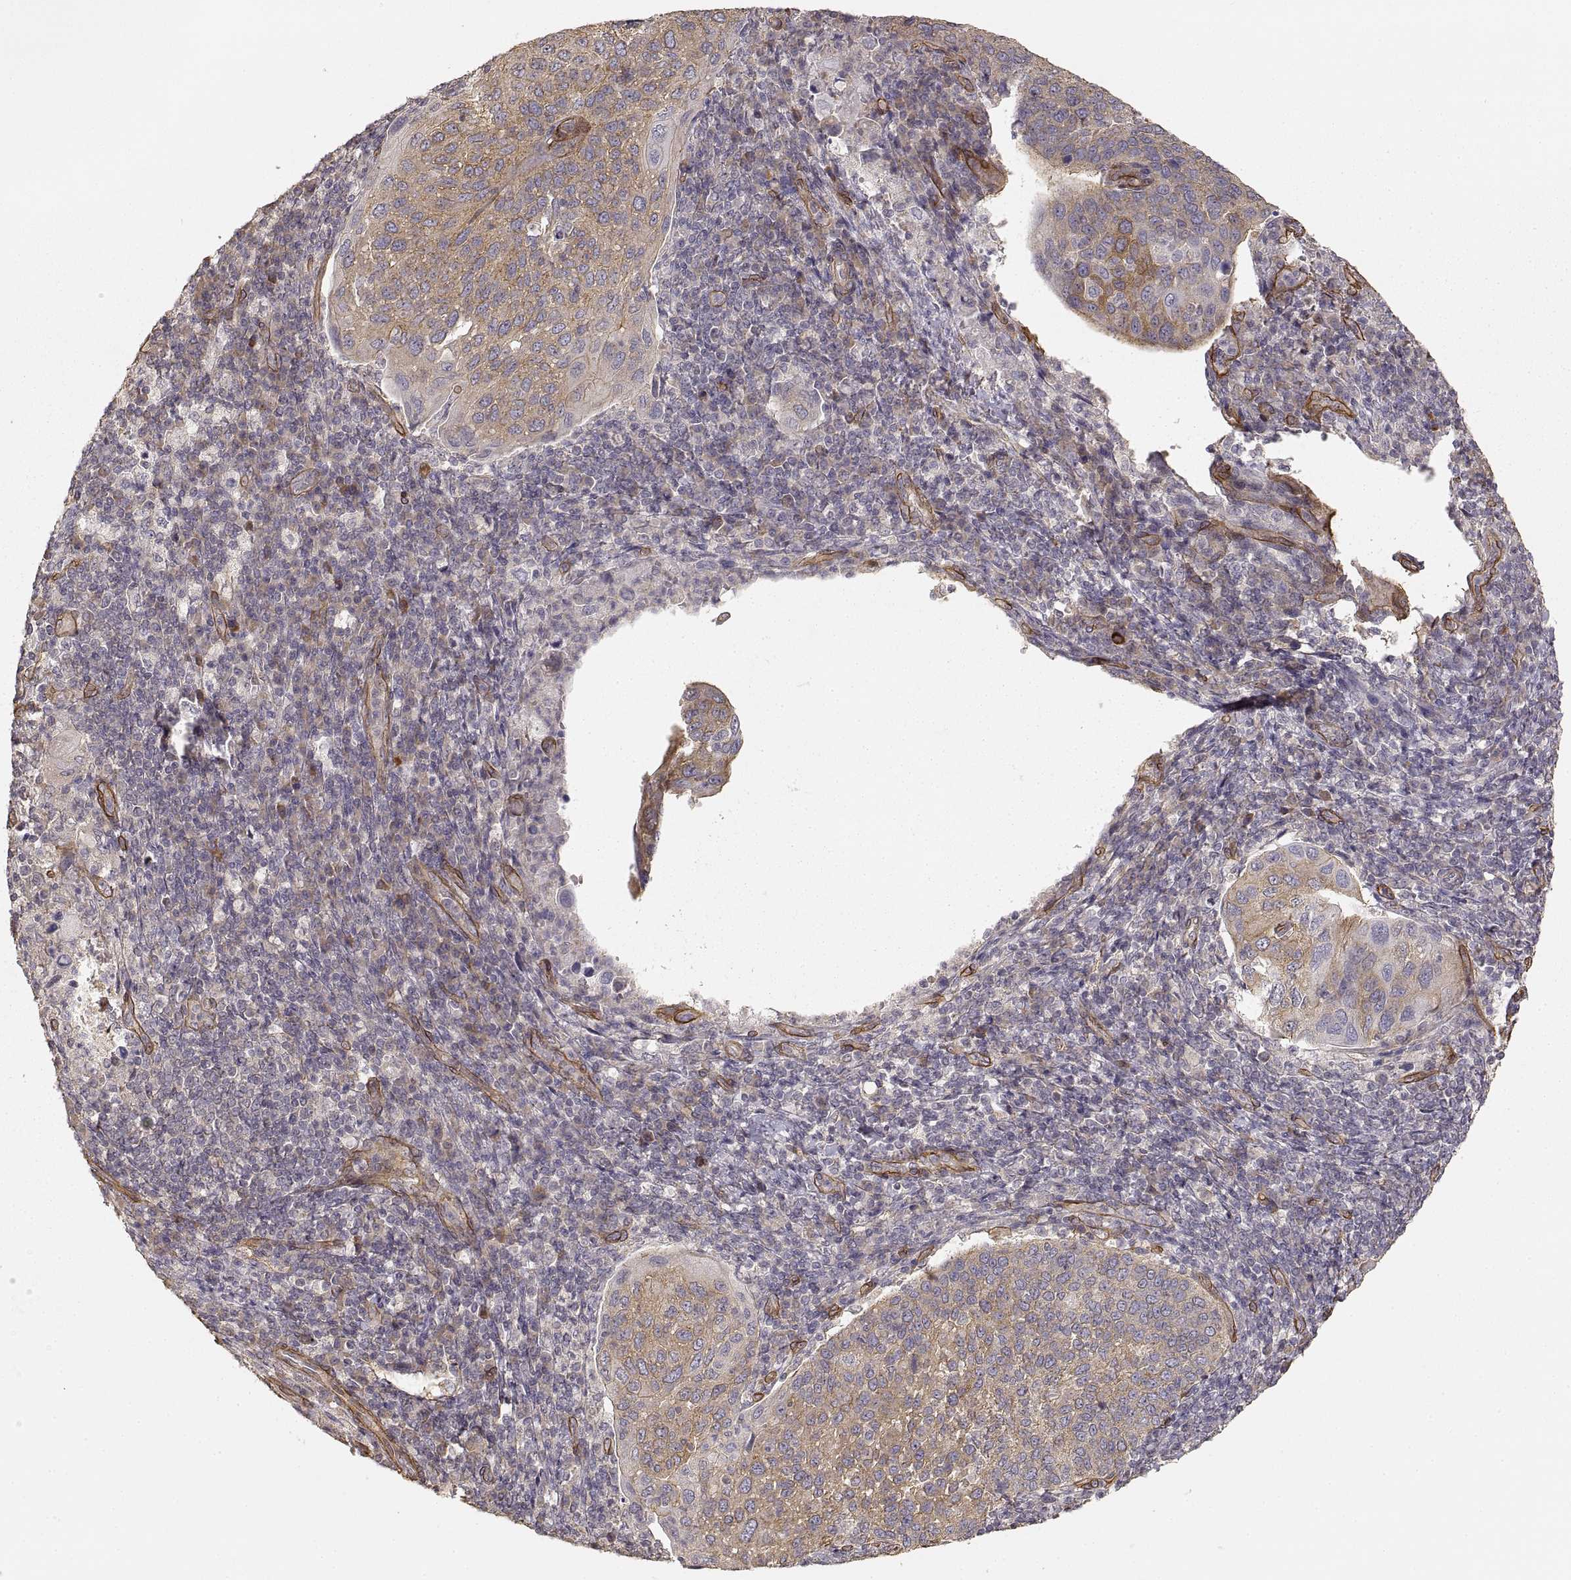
{"staining": {"intensity": "moderate", "quantity": ">75%", "location": "cytoplasmic/membranous"}, "tissue": "cervical cancer", "cell_type": "Tumor cells", "image_type": "cancer", "snomed": [{"axis": "morphology", "description": "Squamous cell carcinoma, NOS"}, {"axis": "topography", "description": "Cervix"}], "caption": "A micrograph showing moderate cytoplasmic/membranous staining in about >75% of tumor cells in cervical cancer (squamous cell carcinoma), as visualized by brown immunohistochemical staining.", "gene": "LAMA4", "patient": {"sex": "female", "age": 54}}